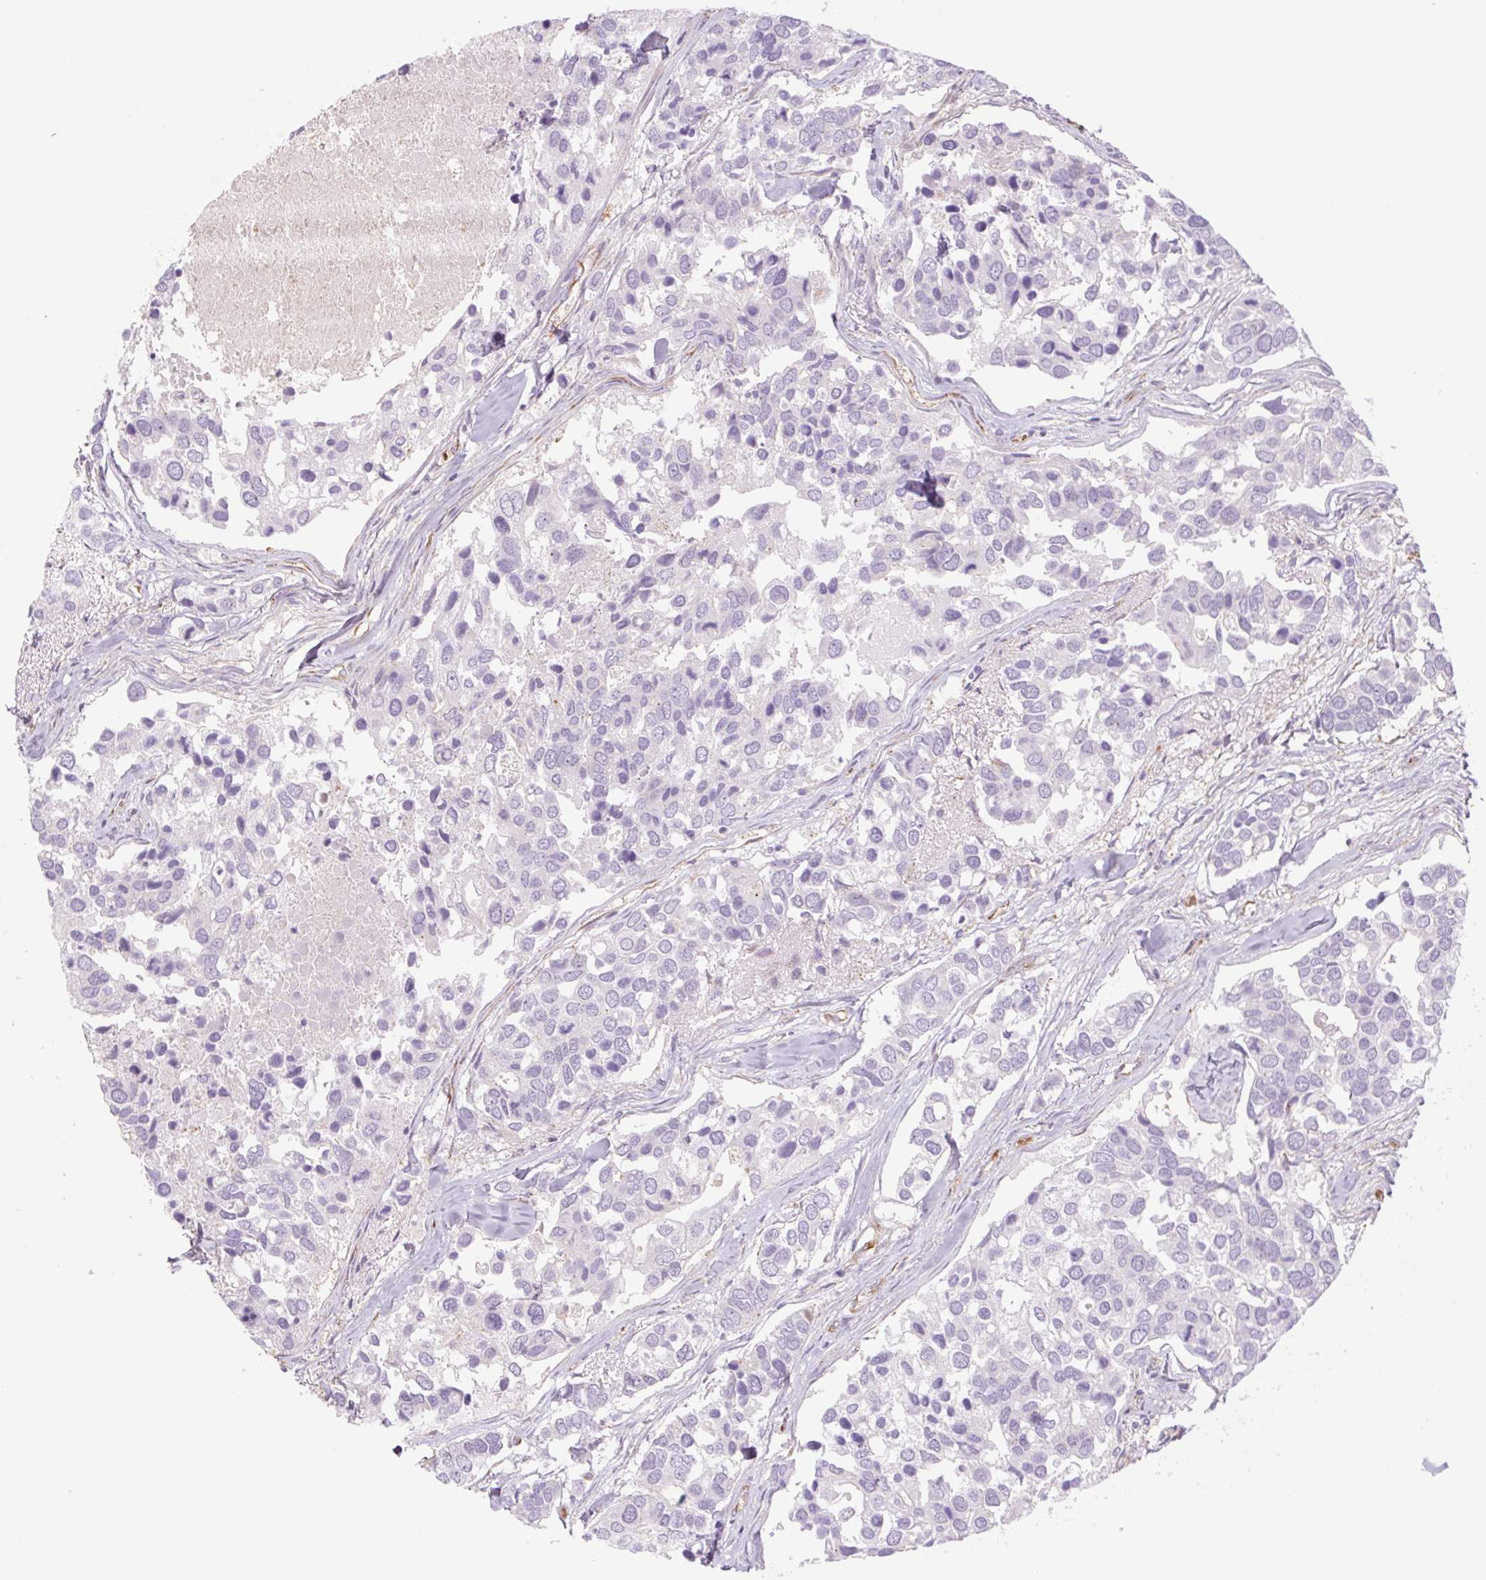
{"staining": {"intensity": "negative", "quantity": "none", "location": "none"}, "tissue": "breast cancer", "cell_type": "Tumor cells", "image_type": "cancer", "snomed": [{"axis": "morphology", "description": "Duct carcinoma"}, {"axis": "topography", "description": "Breast"}], "caption": "Immunohistochemistry (IHC) image of human breast infiltrating ductal carcinoma stained for a protein (brown), which demonstrates no positivity in tumor cells. Nuclei are stained in blue.", "gene": "IGFL3", "patient": {"sex": "female", "age": 83}}